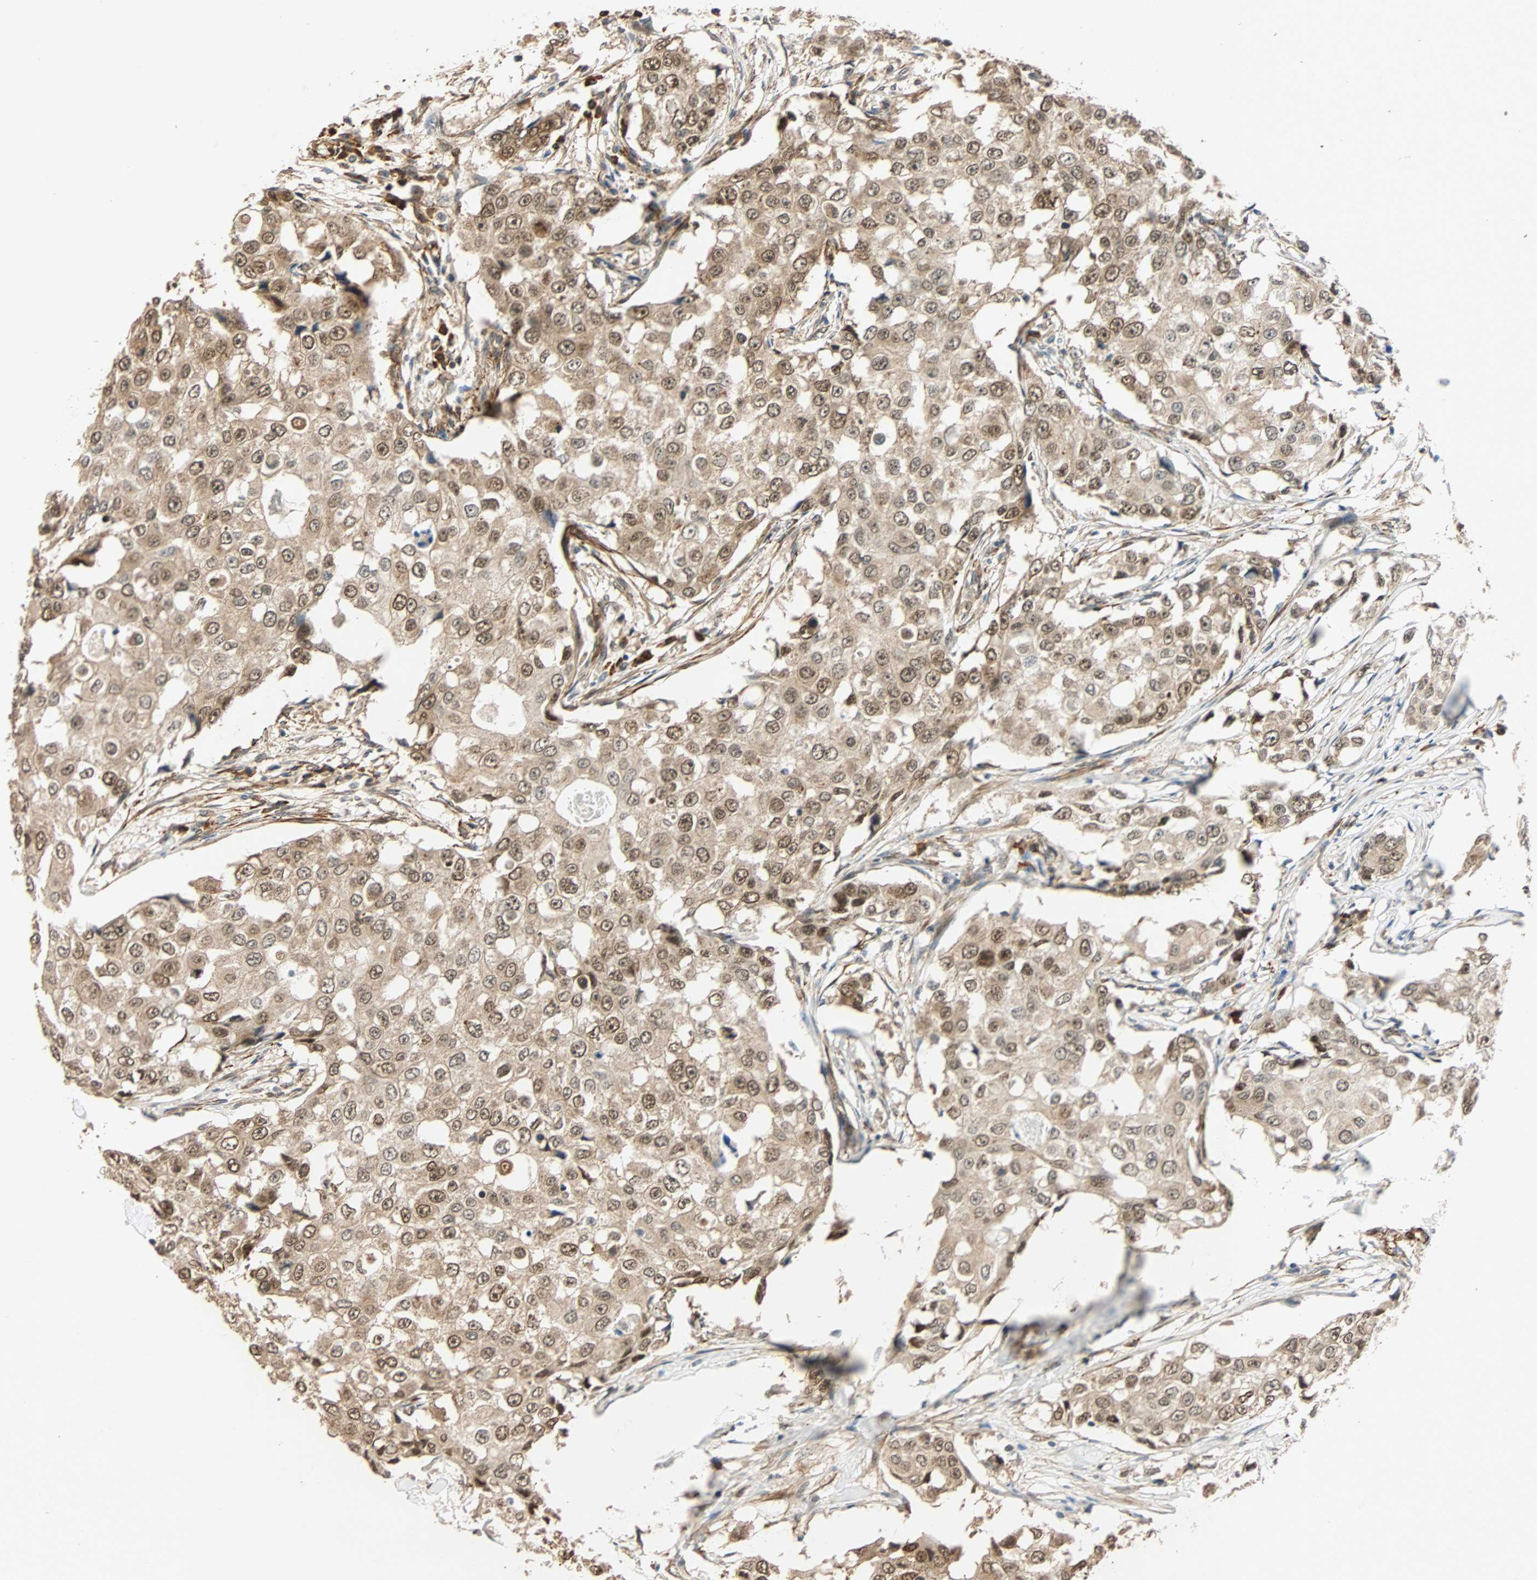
{"staining": {"intensity": "moderate", "quantity": ">75%", "location": "cytoplasmic/membranous,nuclear"}, "tissue": "breast cancer", "cell_type": "Tumor cells", "image_type": "cancer", "snomed": [{"axis": "morphology", "description": "Duct carcinoma"}, {"axis": "topography", "description": "Breast"}], "caption": "Immunohistochemical staining of invasive ductal carcinoma (breast) shows moderate cytoplasmic/membranous and nuclear protein staining in approximately >75% of tumor cells.", "gene": "QSER1", "patient": {"sex": "female", "age": 27}}